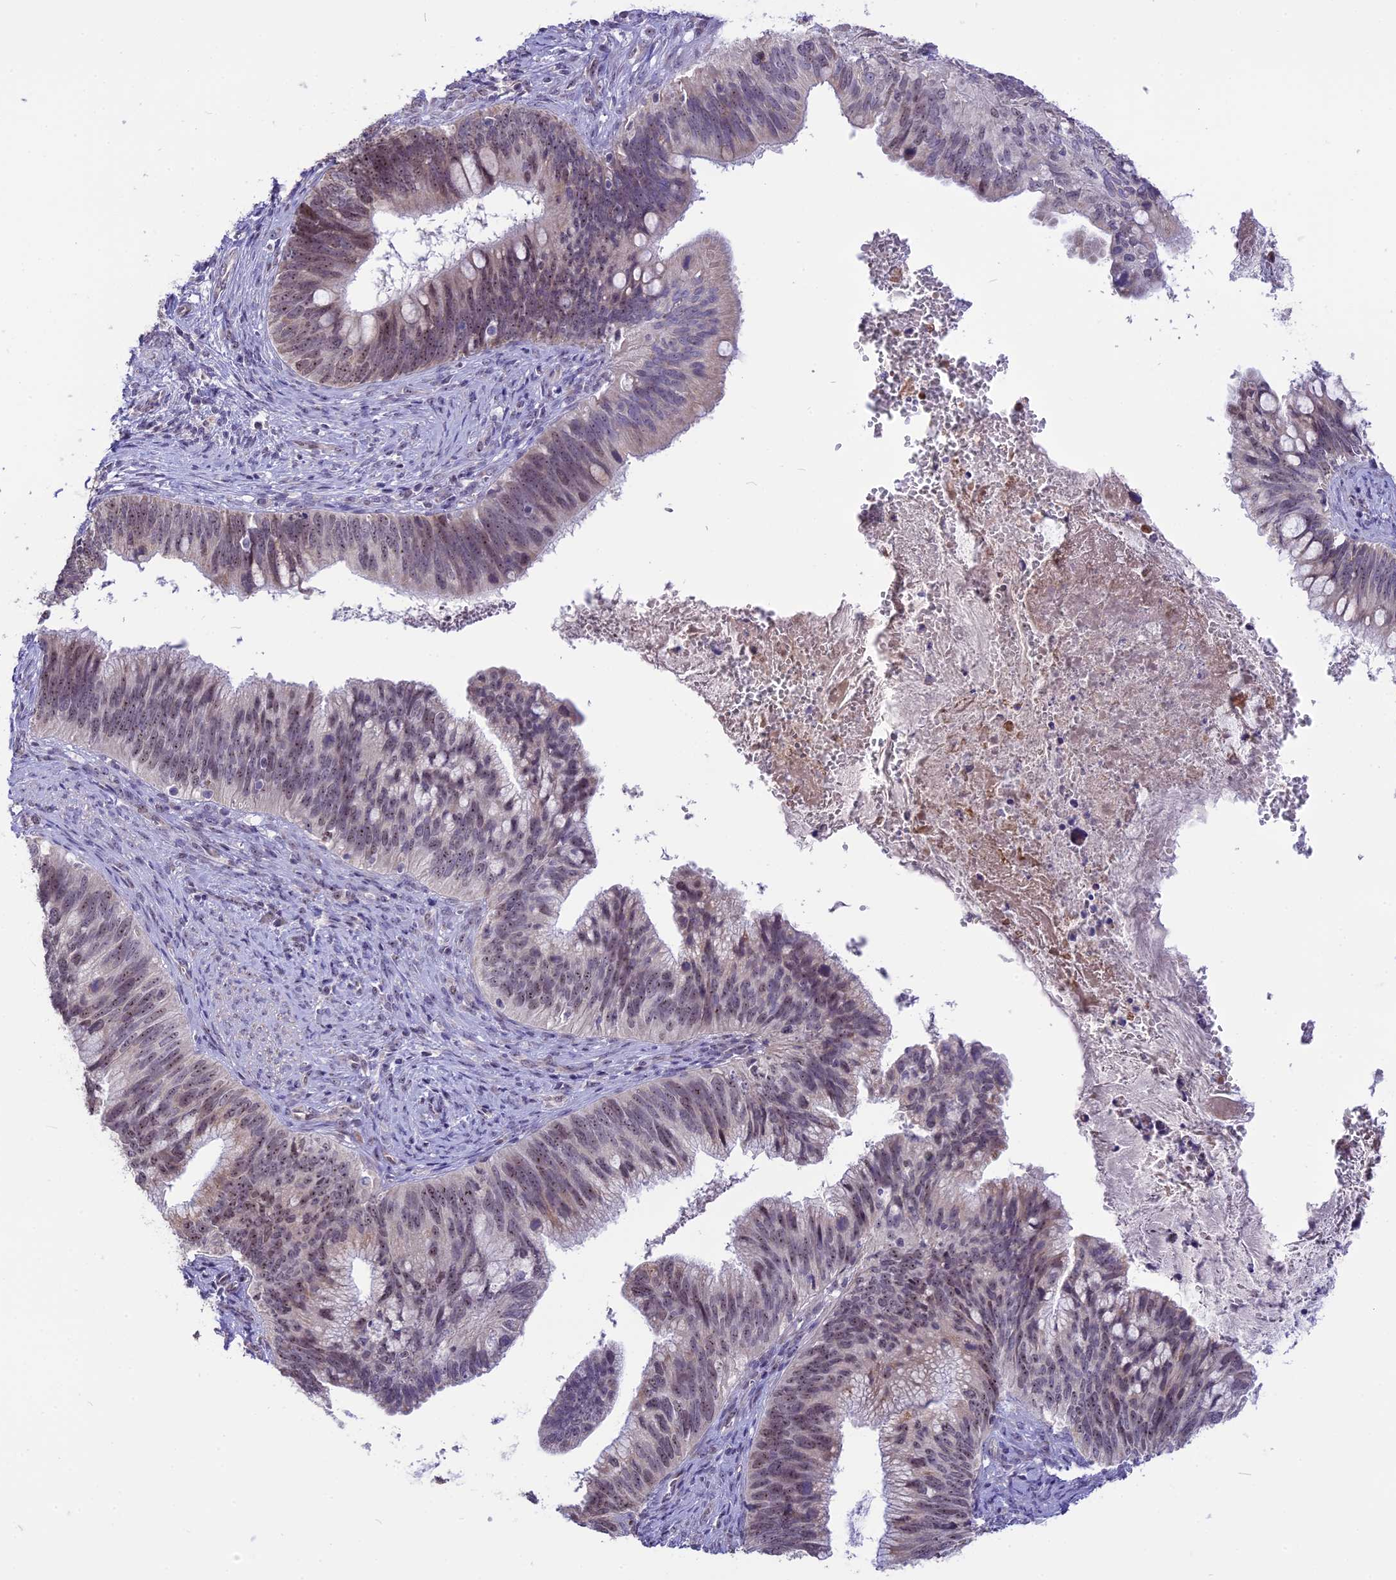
{"staining": {"intensity": "moderate", "quantity": ">75%", "location": "nuclear"}, "tissue": "cervical cancer", "cell_type": "Tumor cells", "image_type": "cancer", "snomed": [{"axis": "morphology", "description": "Adenocarcinoma, NOS"}, {"axis": "topography", "description": "Cervix"}], "caption": "IHC image of human cervical cancer (adenocarcinoma) stained for a protein (brown), which exhibits medium levels of moderate nuclear expression in about >75% of tumor cells.", "gene": "CMSS1", "patient": {"sex": "female", "age": 42}}